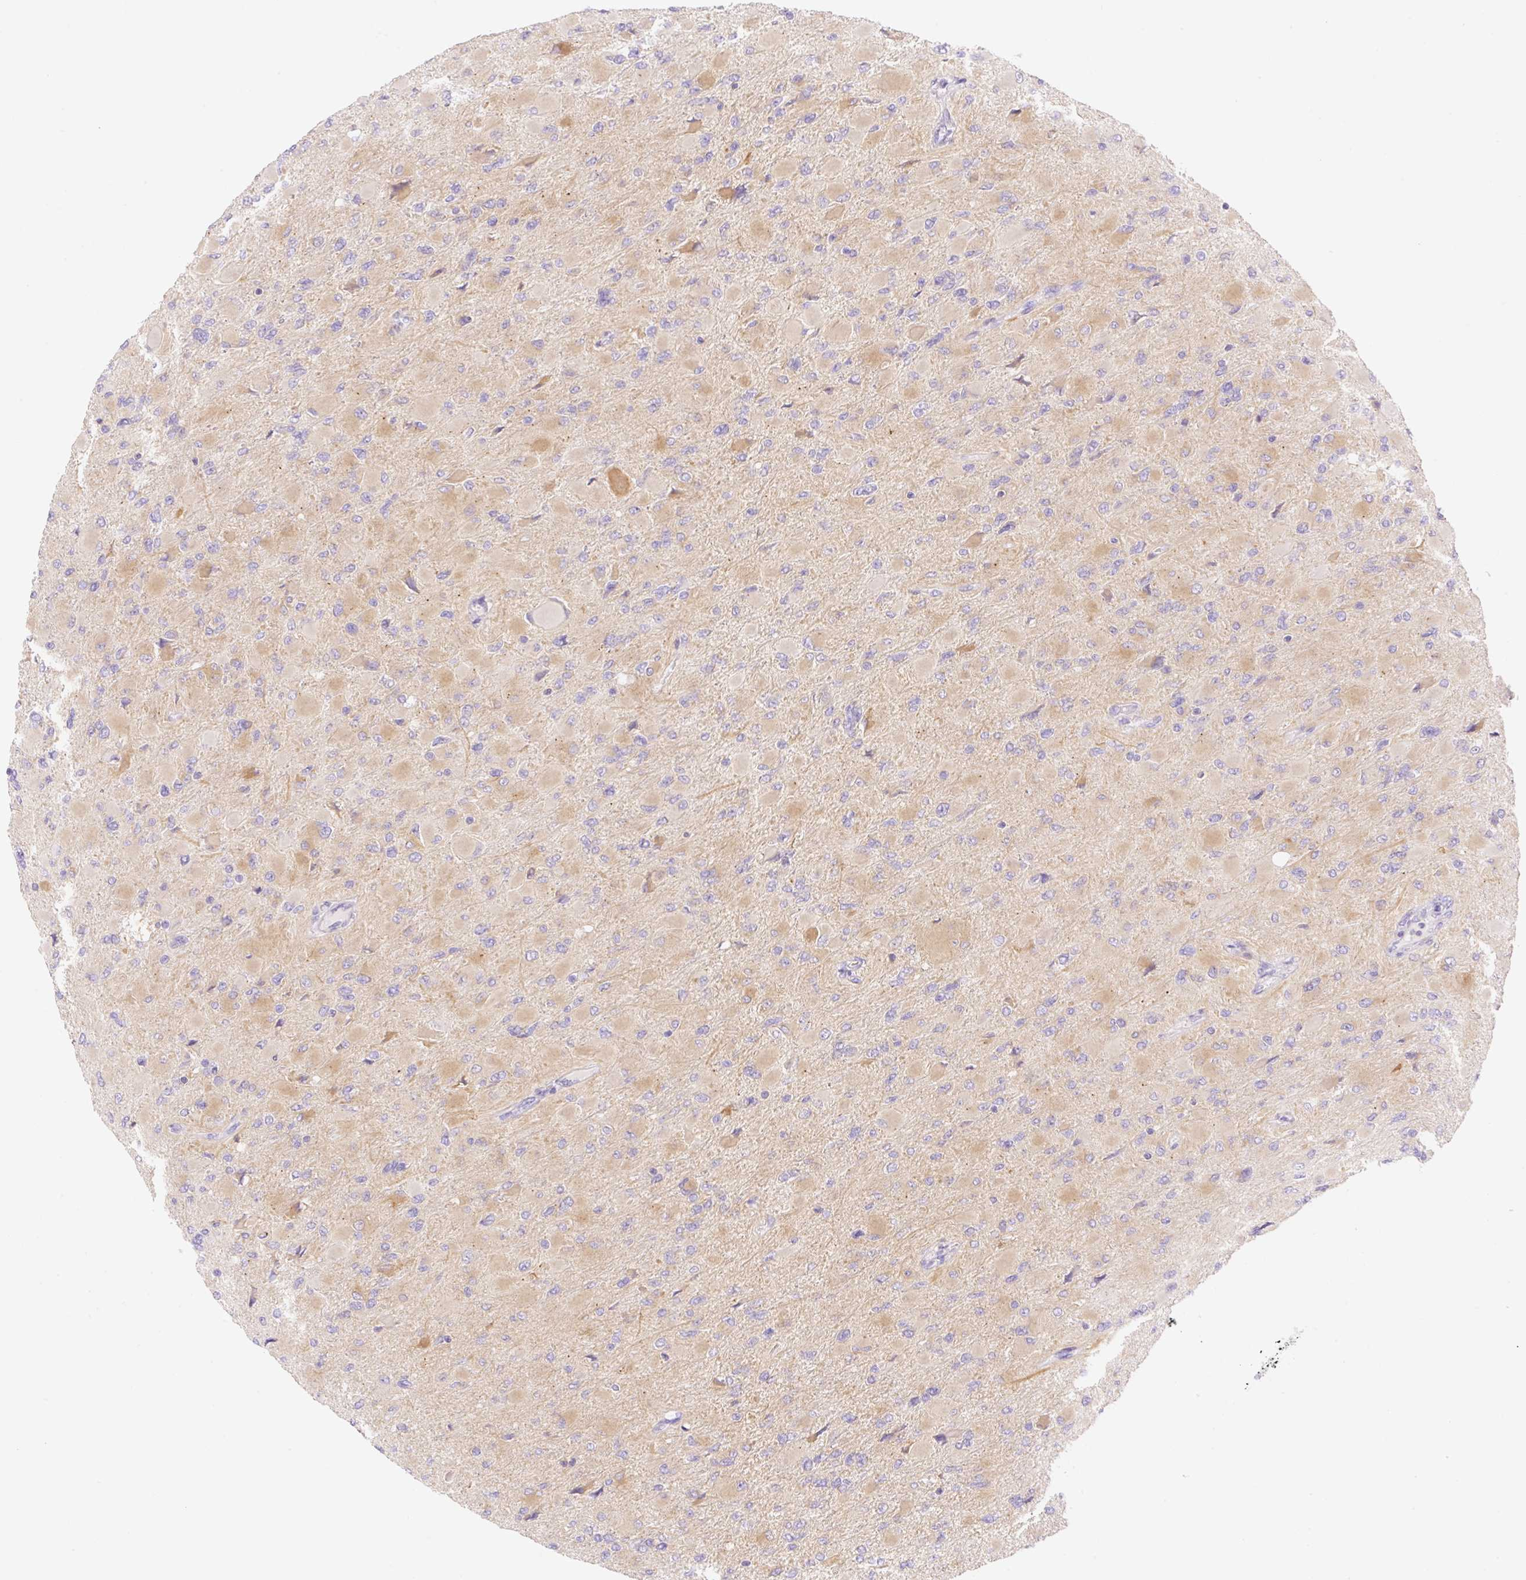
{"staining": {"intensity": "moderate", "quantity": "<25%", "location": "cytoplasmic/membranous"}, "tissue": "glioma", "cell_type": "Tumor cells", "image_type": "cancer", "snomed": [{"axis": "morphology", "description": "Glioma, malignant, High grade"}, {"axis": "topography", "description": "Cerebral cortex"}], "caption": "Immunohistochemical staining of human glioma reveals moderate cytoplasmic/membranous protein positivity in about <25% of tumor cells.", "gene": "DENND5A", "patient": {"sex": "female", "age": 36}}